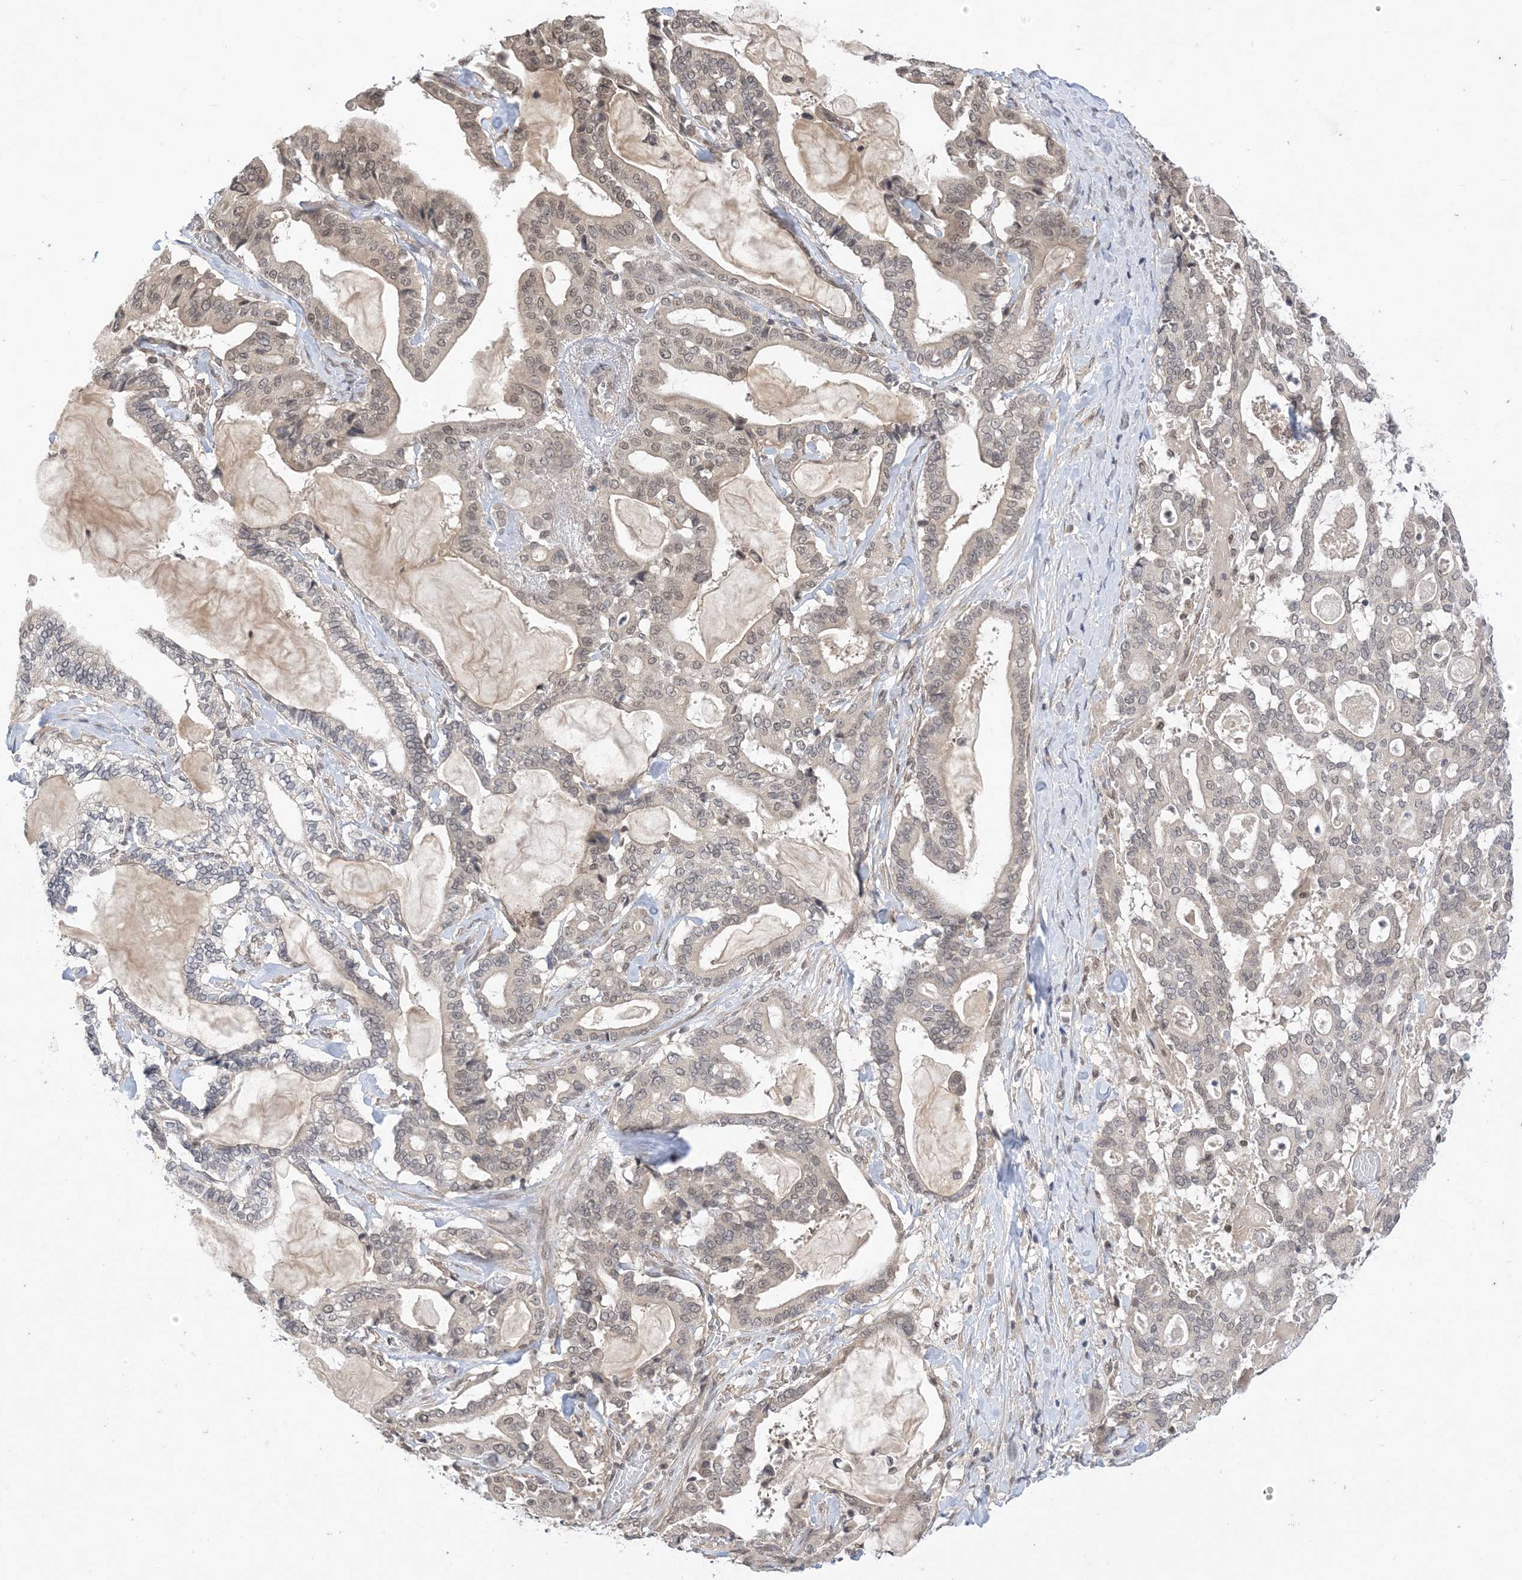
{"staining": {"intensity": "weak", "quantity": "25%-75%", "location": "nuclear"}, "tissue": "pancreatic cancer", "cell_type": "Tumor cells", "image_type": "cancer", "snomed": [{"axis": "morphology", "description": "Adenocarcinoma, NOS"}, {"axis": "topography", "description": "Pancreas"}], "caption": "Adenocarcinoma (pancreatic) stained with a brown dye displays weak nuclear positive positivity in approximately 25%-75% of tumor cells.", "gene": "RANBP9", "patient": {"sex": "male", "age": 63}}